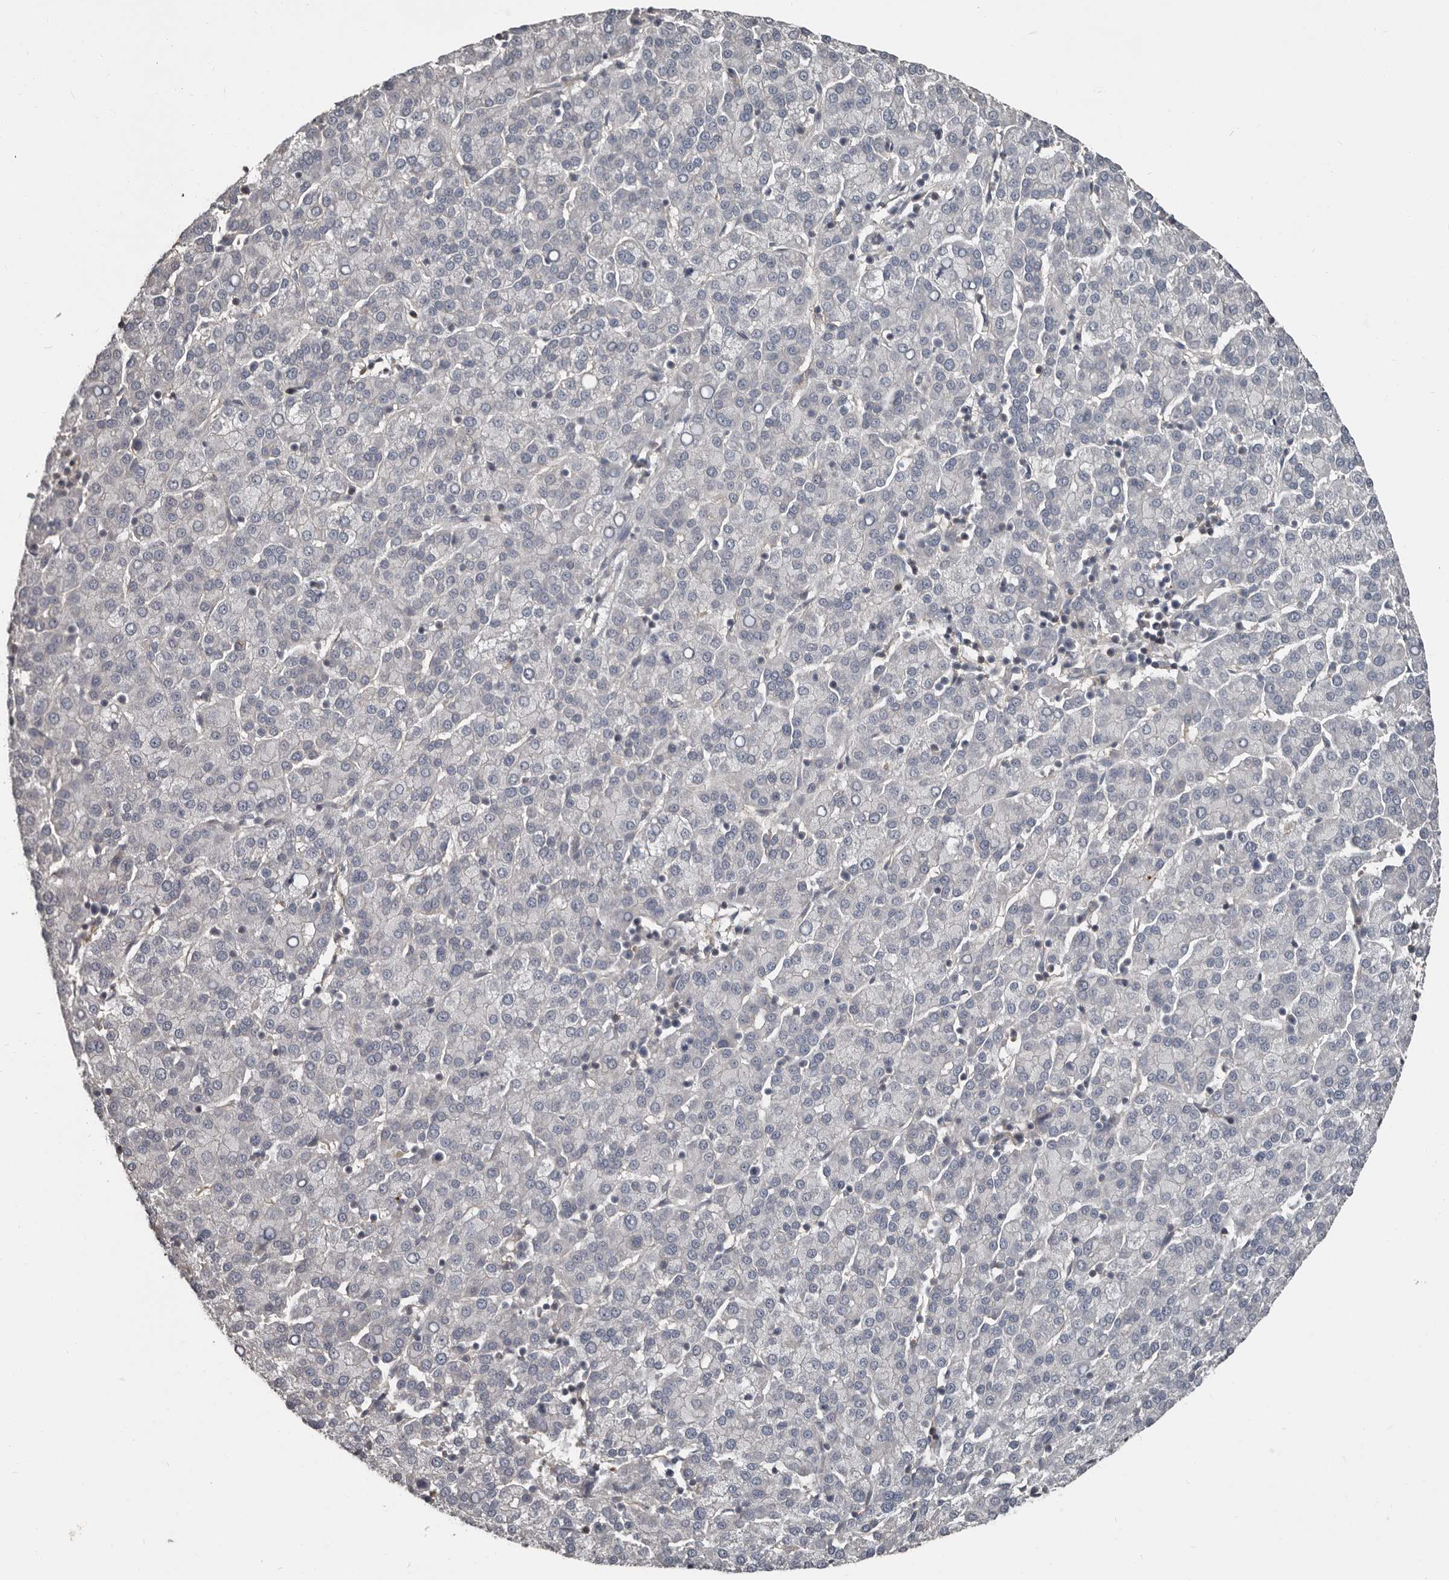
{"staining": {"intensity": "negative", "quantity": "none", "location": "none"}, "tissue": "liver cancer", "cell_type": "Tumor cells", "image_type": "cancer", "snomed": [{"axis": "morphology", "description": "Carcinoma, Hepatocellular, NOS"}, {"axis": "topography", "description": "Liver"}], "caption": "Hepatocellular carcinoma (liver) was stained to show a protein in brown. There is no significant positivity in tumor cells.", "gene": "CA6", "patient": {"sex": "female", "age": 58}}